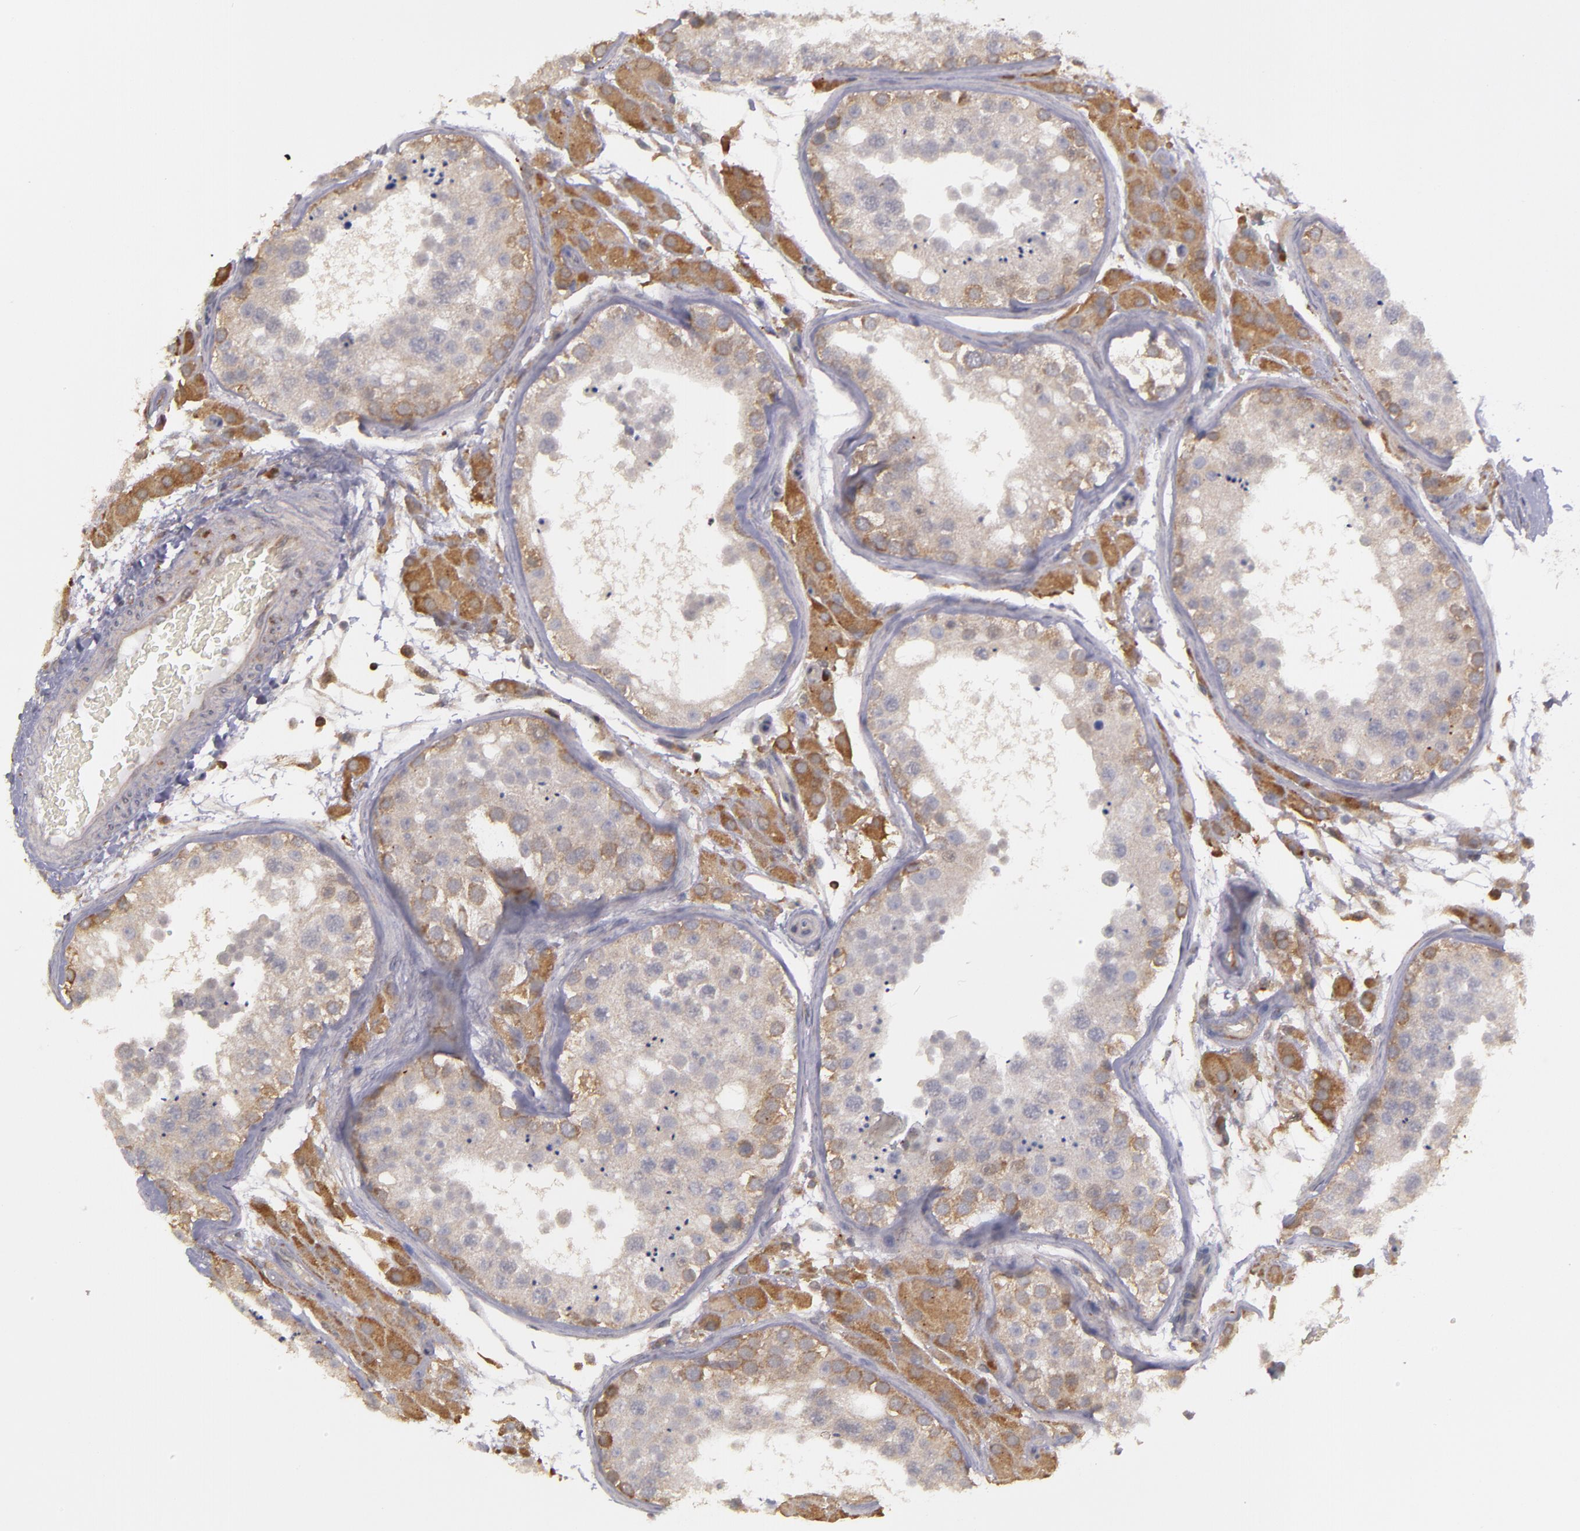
{"staining": {"intensity": "weak", "quantity": "25%-75%", "location": "cytoplasmic/membranous"}, "tissue": "testis", "cell_type": "Cells in seminiferous ducts", "image_type": "normal", "snomed": [{"axis": "morphology", "description": "Normal tissue, NOS"}, {"axis": "topography", "description": "Testis"}], "caption": "High-magnification brightfield microscopy of unremarkable testis stained with DAB (brown) and counterstained with hematoxylin (blue). cells in seminiferous ducts exhibit weak cytoplasmic/membranous expression is appreciated in approximately25%-75% of cells.", "gene": "MTHFD1", "patient": {"sex": "male", "age": 26}}